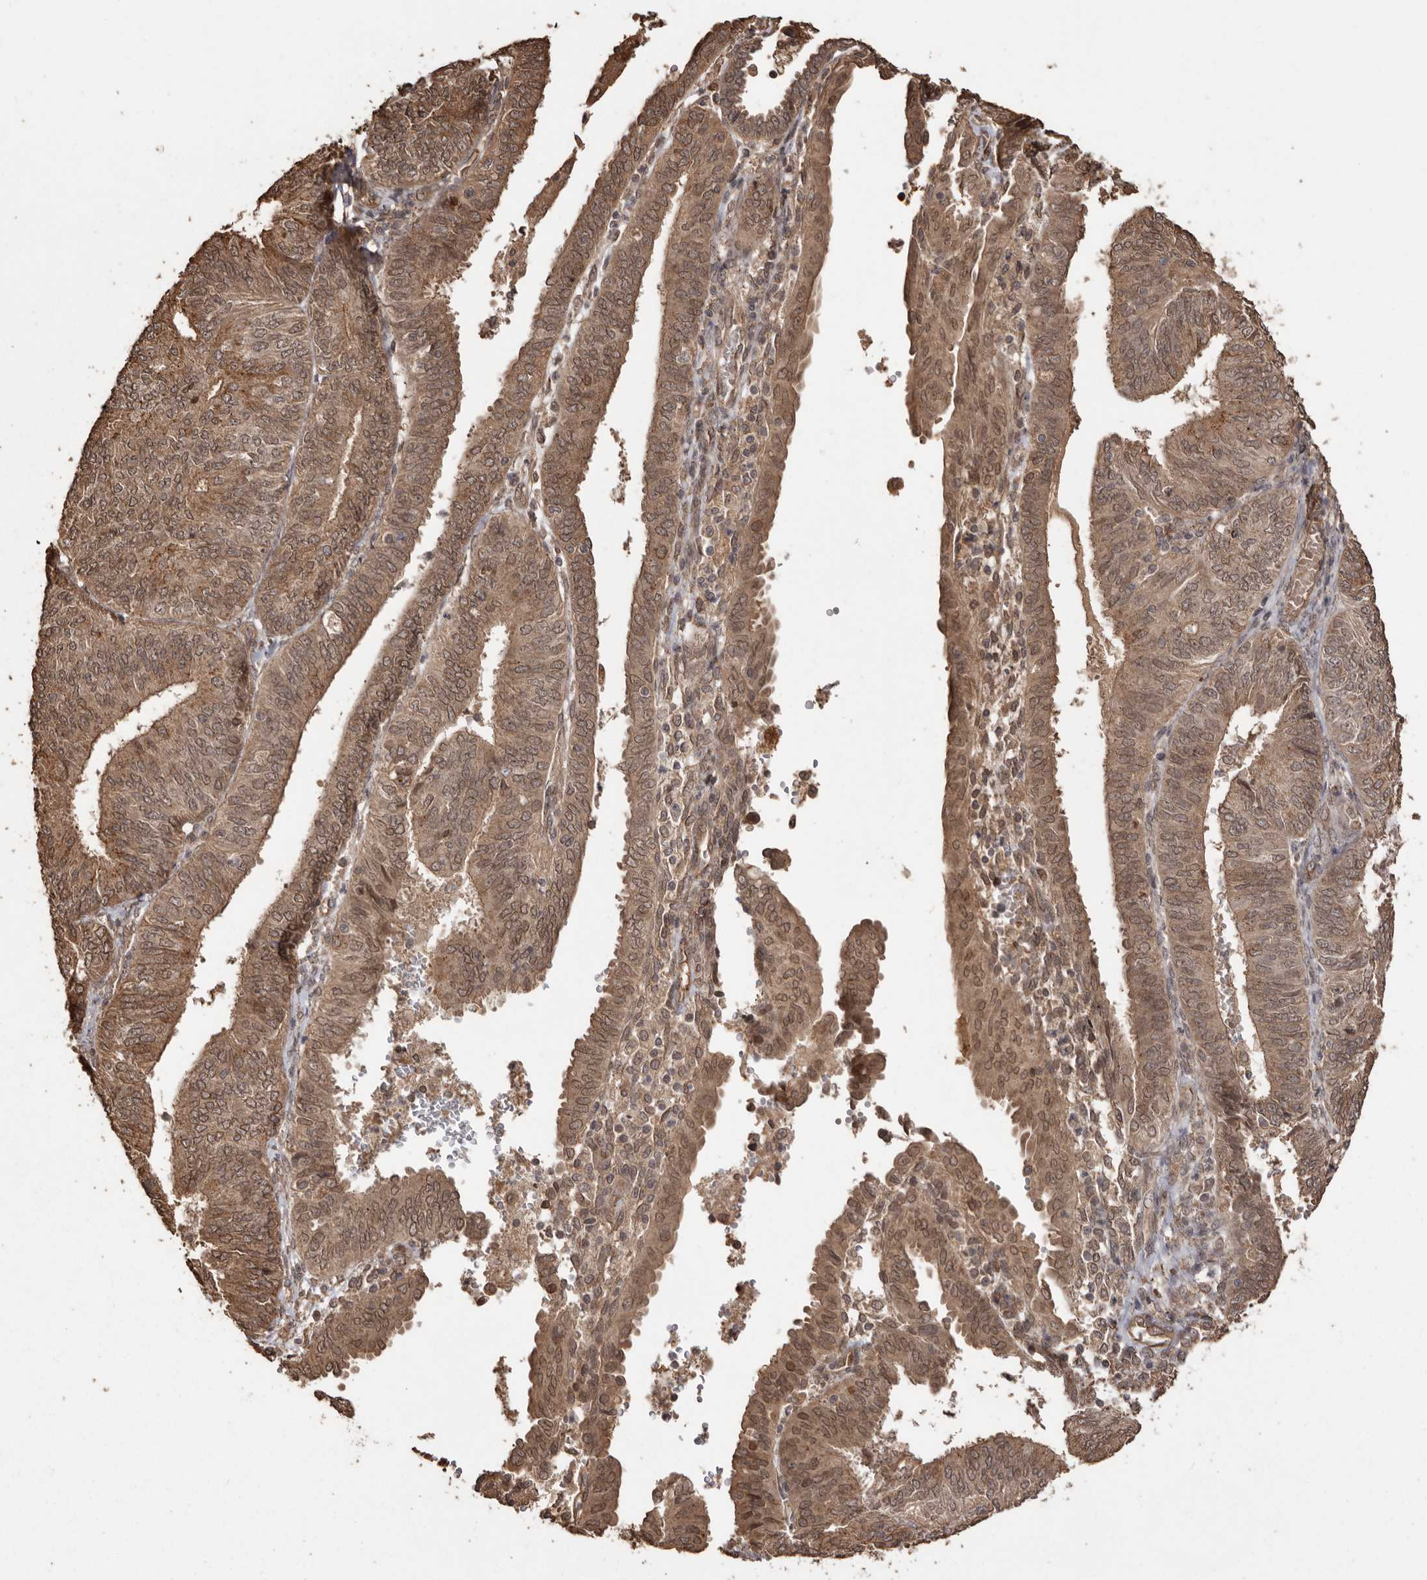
{"staining": {"intensity": "moderate", "quantity": ">75%", "location": "cytoplasmic/membranous,nuclear"}, "tissue": "endometrial cancer", "cell_type": "Tumor cells", "image_type": "cancer", "snomed": [{"axis": "morphology", "description": "Adenocarcinoma, NOS"}, {"axis": "topography", "description": "Endometrium"}], "caption": "Brown immunohistochemical staining in endometrial adenocarcinoma demonstrates moderate cytoplasmic/membranous and nuclear staining in approximately >75% of tumor cells.", "gene": "NUP43", "patient": {"sex": "female", "age": 58}}